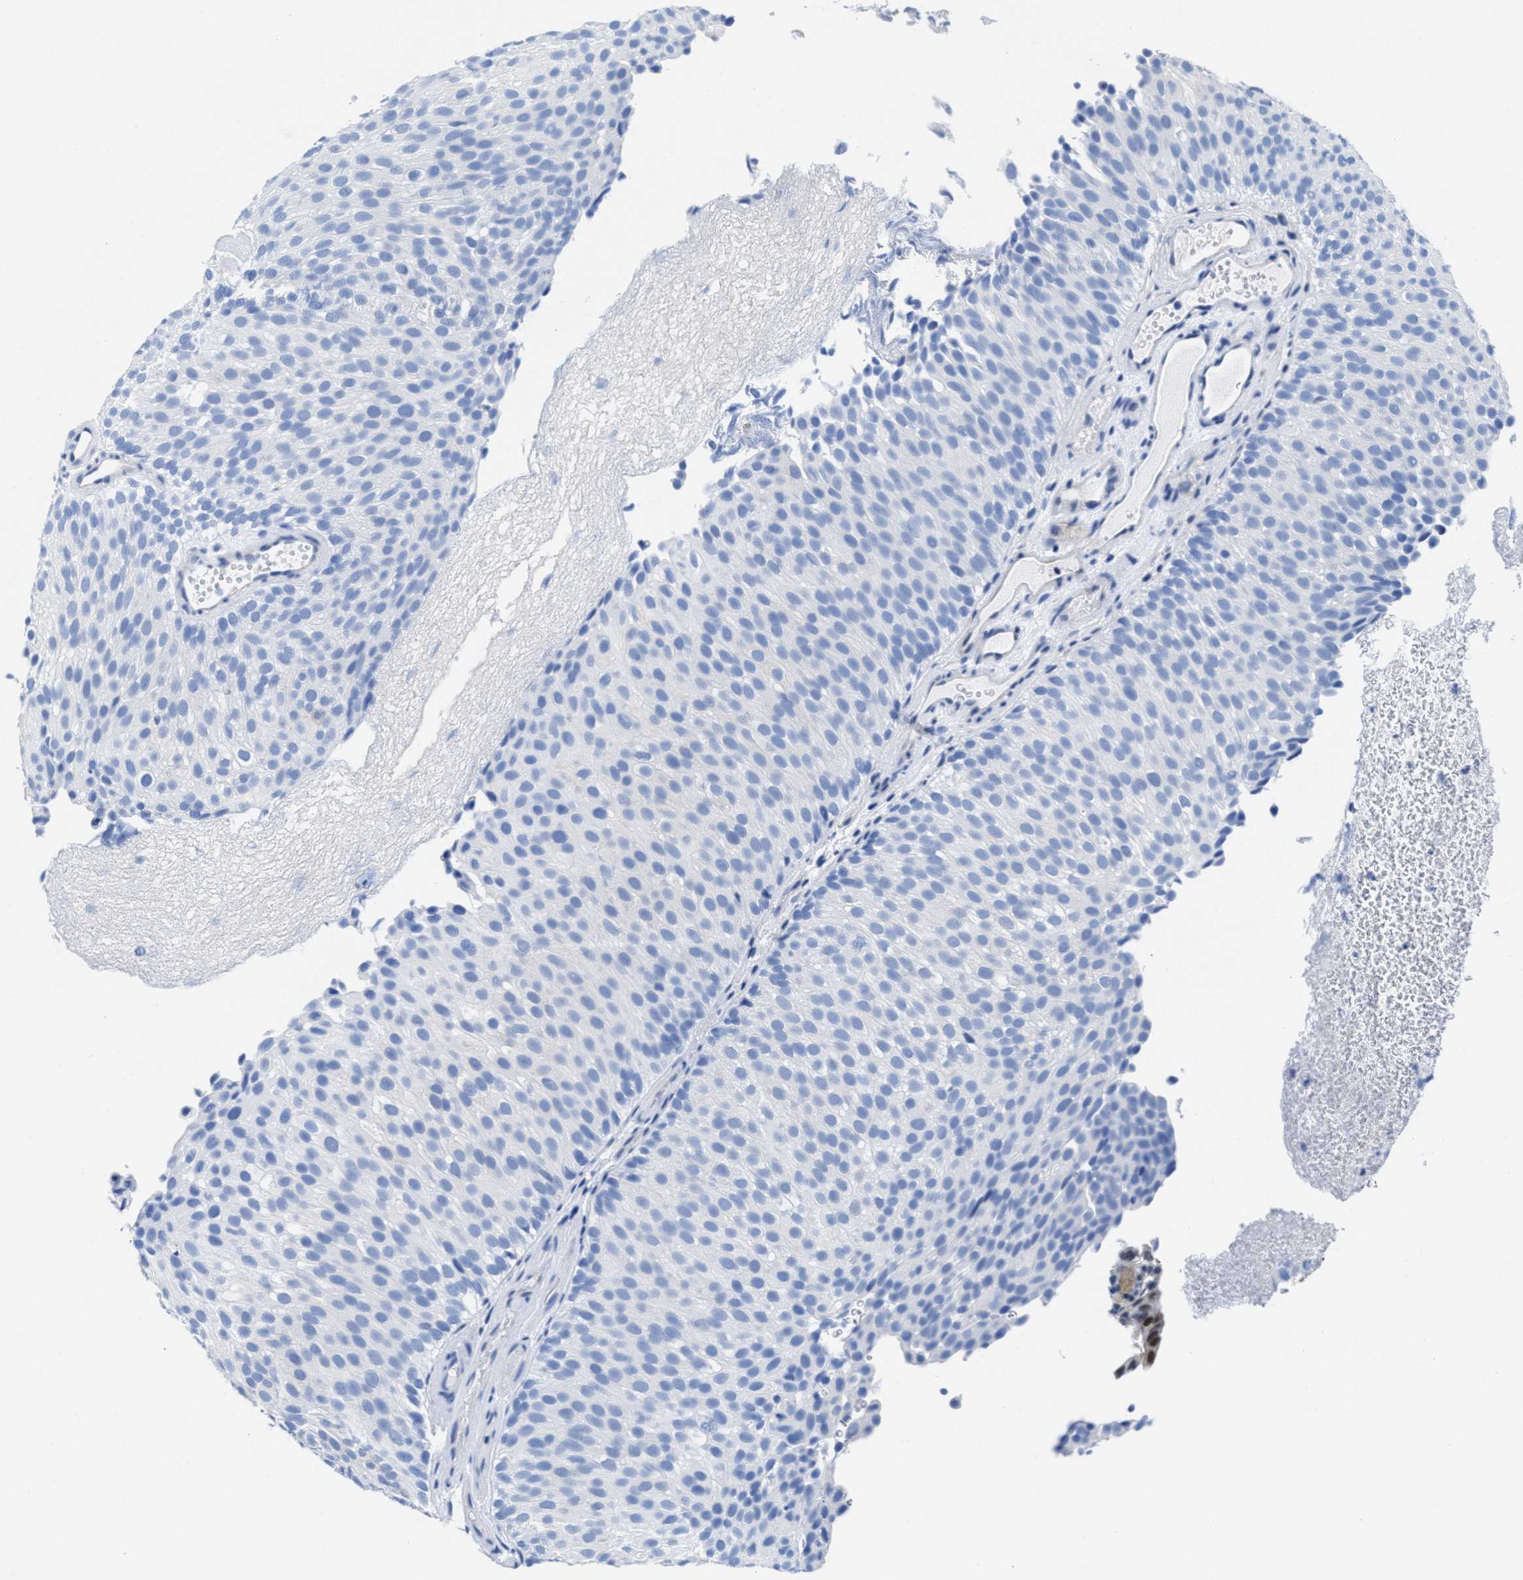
{"staining": {"intensity": "negative", "quantity": "none", "location": "none"}, "tissue": "urothelial cancer", "cell_type": "Tumor cells", "image_type": "cancer", "snomed": [{"axis": "morphology", "description": "Urothelial carcinoma, Low grade"}, {"axis": "topography", "description": "Urinary bladder"}], "caption": "Protein analysis of urothelial cancer reveals no significant positivity in tumor cells.", "gene": "ACLY", "patient": {"sex": "male", "age": 78}}